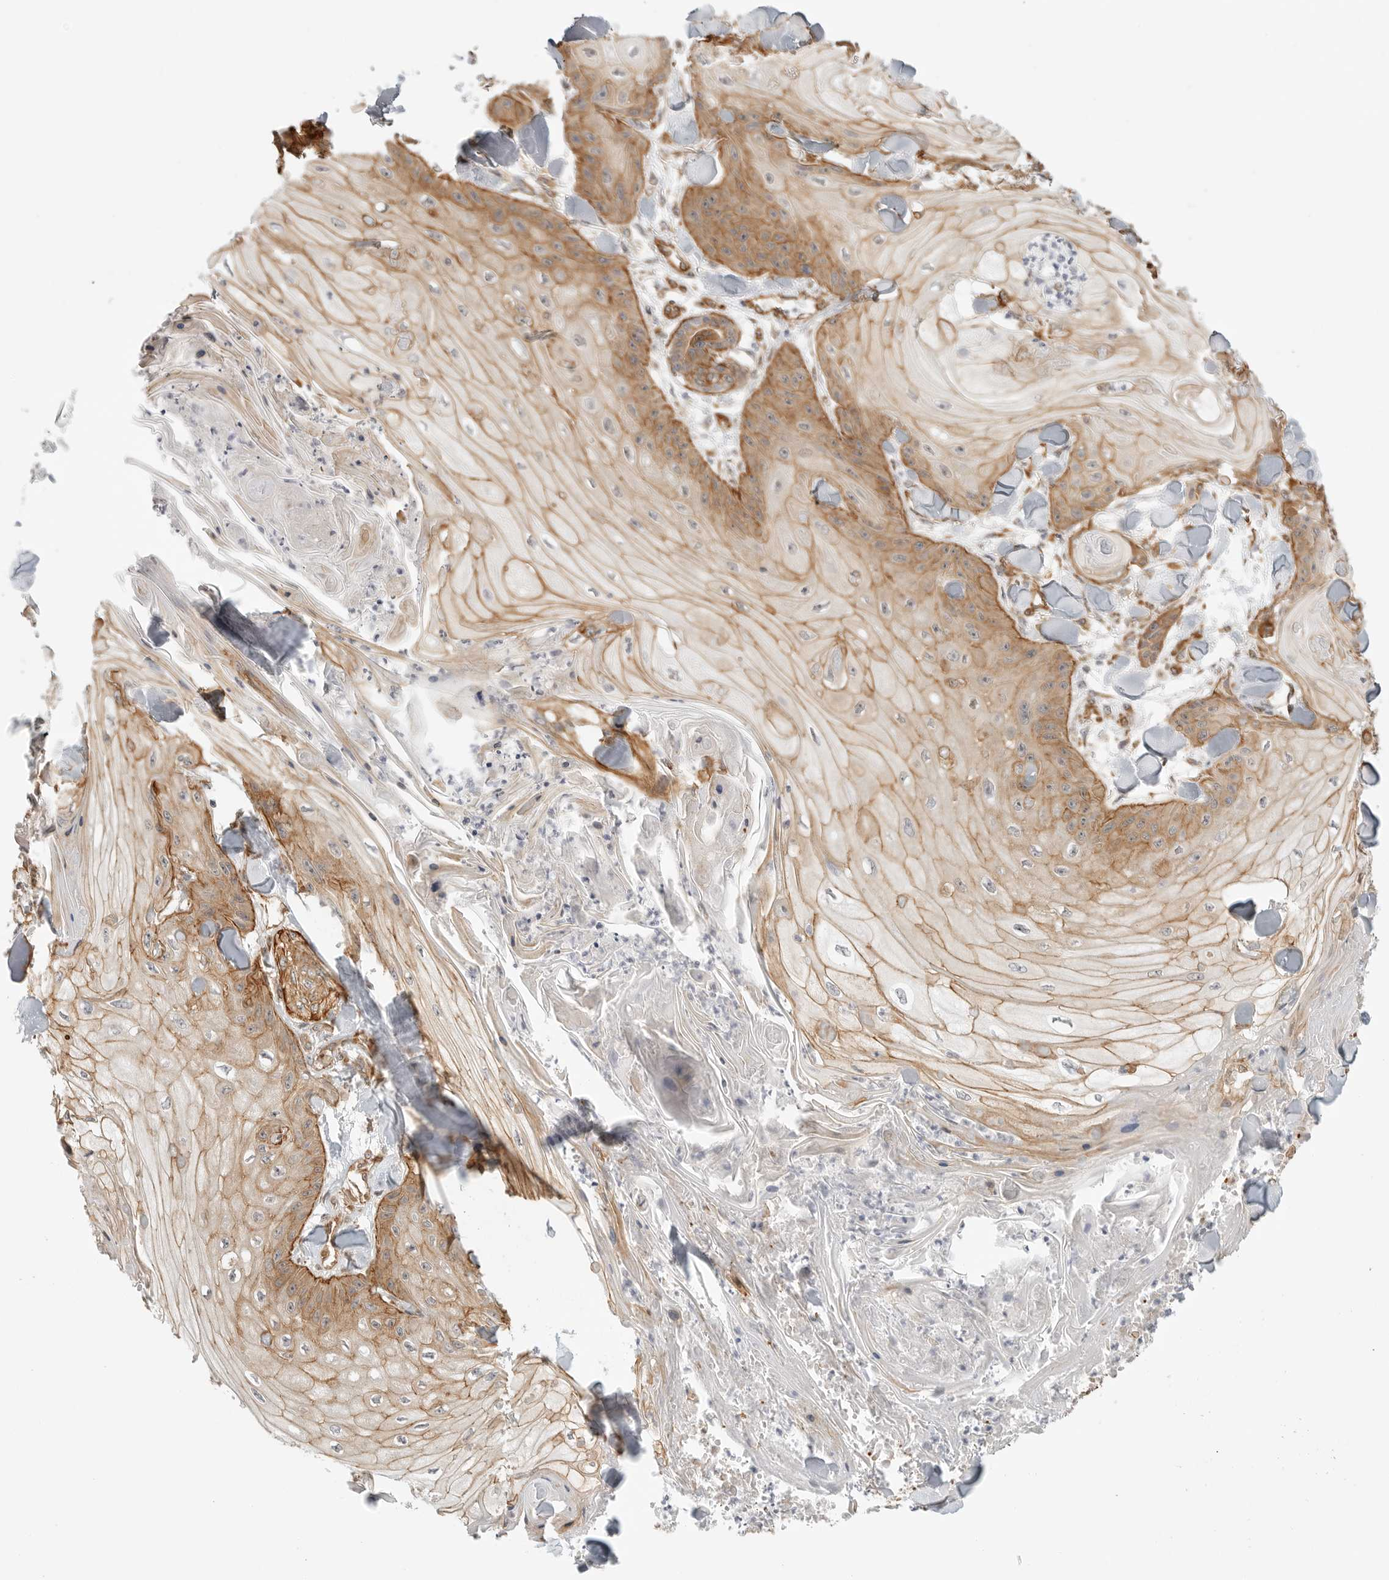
{"staining": {"intensity": "moderate", "quantity": ">75%", "location": "cytoplasmic/membranous"}, "tissue": "skin cancer", "cell_type": "Tumor cells", "image_type": "cancer", "snomed": [{"axis": "morphology", "description": "Squamous cell carcinoma, NOS"}, {"axis": "topography", "description": "Skin"}], "caption": "This image shows IHC staining of human skin cancer (squamous cell carcinoma), with medium moderate cytoplasmic/membranous staining in approximately >75% of tumor cells.", "gene": "ATOH7", "patient": {"sex": "male", "age": 74}}